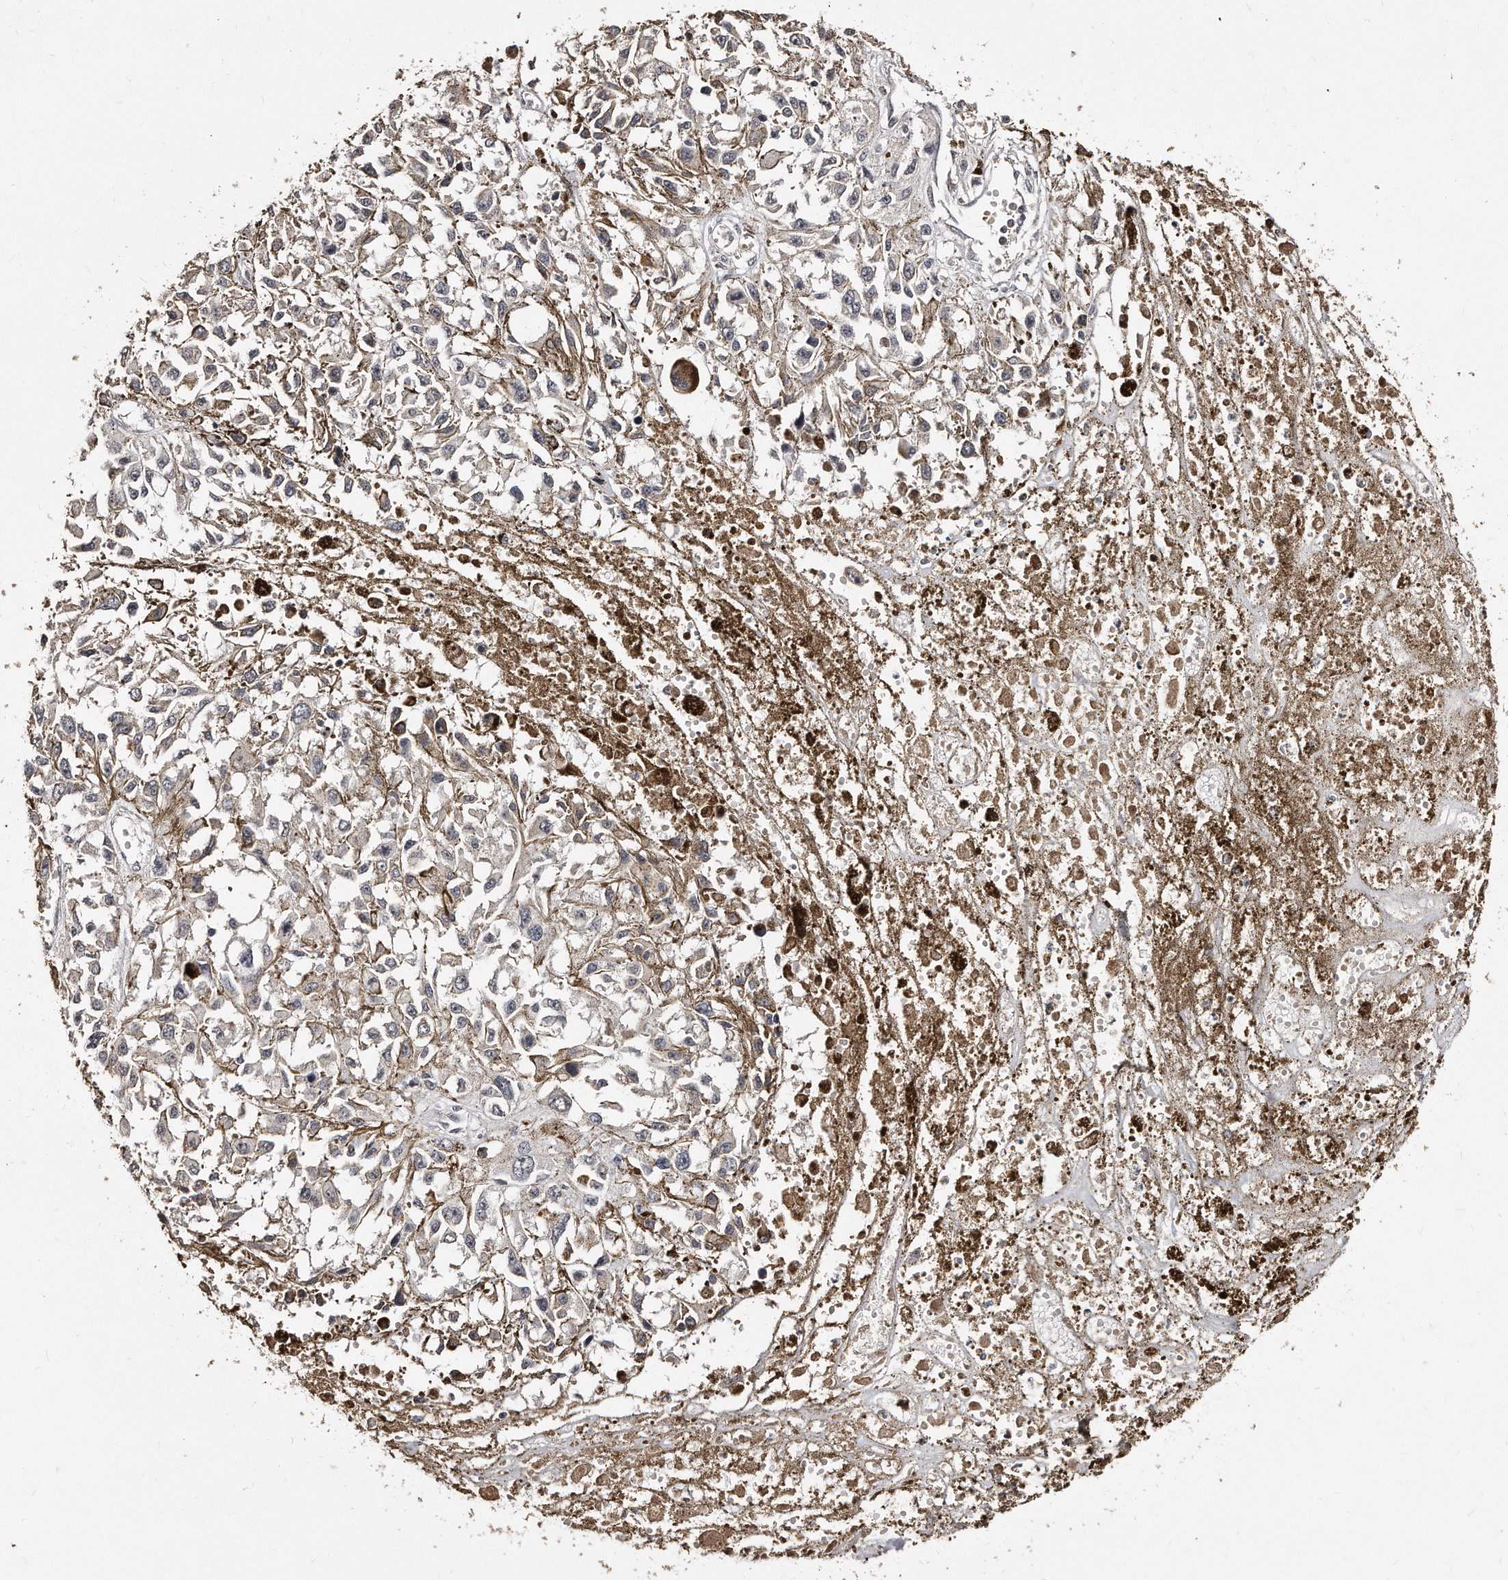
{"staining": {"intensity": "negative", "quantity": "none", "location": "none"}, "tissue": "melanoma", "cell_type": "Tumor cells", "image_type": "cancer", "snomed": [{"axis": "morphology", "description": "Malignant melanoma, Metastatic site"}, {"axis": "topography", "description": "Lymph node"}], "caption": "A high-resolution histopathology image shows immunohistochemistry (IHC) staining of melanoma, which reveals no significant positivity in tumor cells.", "gene": "TSHR", "patient": {"sex": "male", "age": 59}}